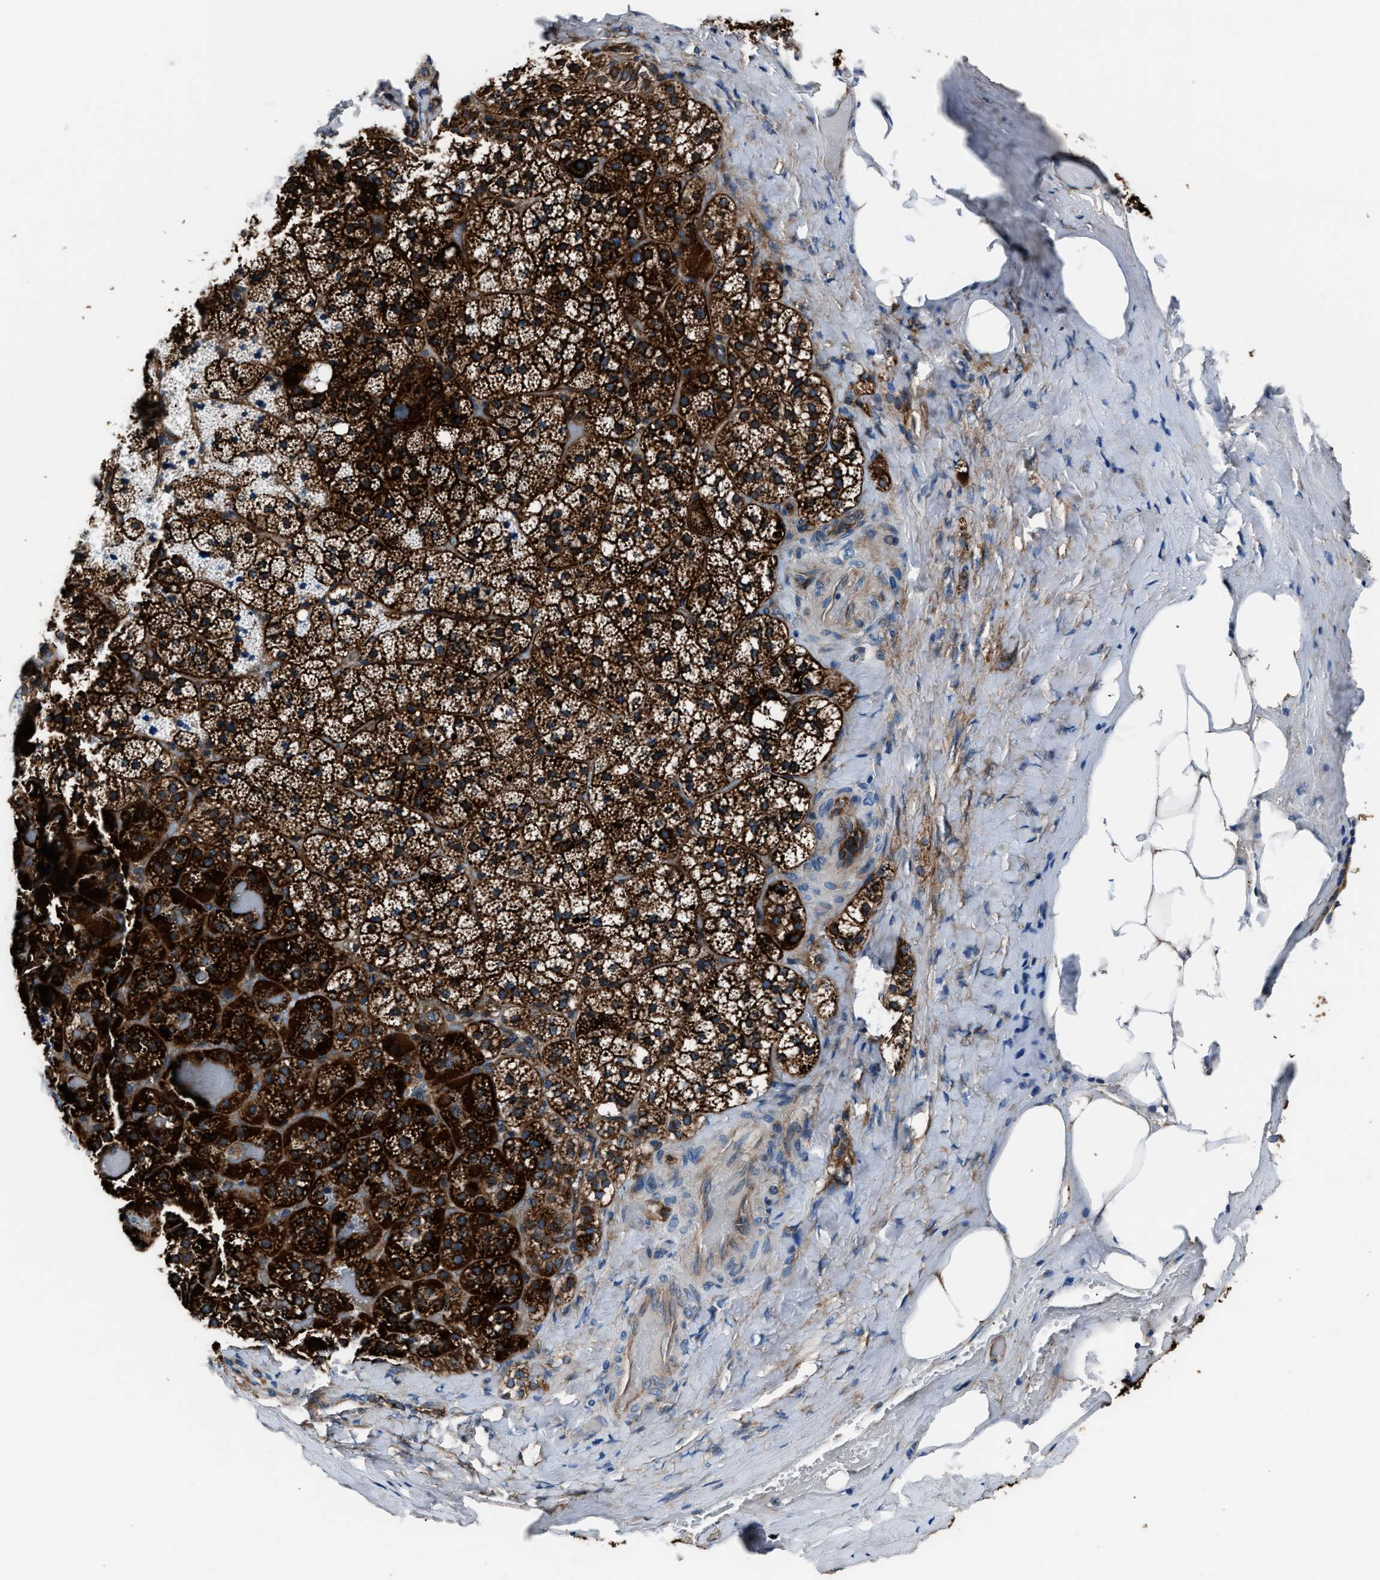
{"staining": {"intensity": "strong", "quantity": ">75%", "location": "cytoplasmic/membranous"}, "tissue": "adrenal gland", "cell_type": "Glandular cells", "image_type": "normal", "snomed": [{"axis": "morphology", "description": "Normal tissue, NOS"}, {"axis": "topography", "description": "Adrenal gland"}], "caption": "A high amount of strong cytoplasmic/membranous positivity is identified in approximately >75% of glandular cells in benign adrenal gland.", "gene": "ENSG00000281039", "patient": {"sex": "female", "age": 59}}